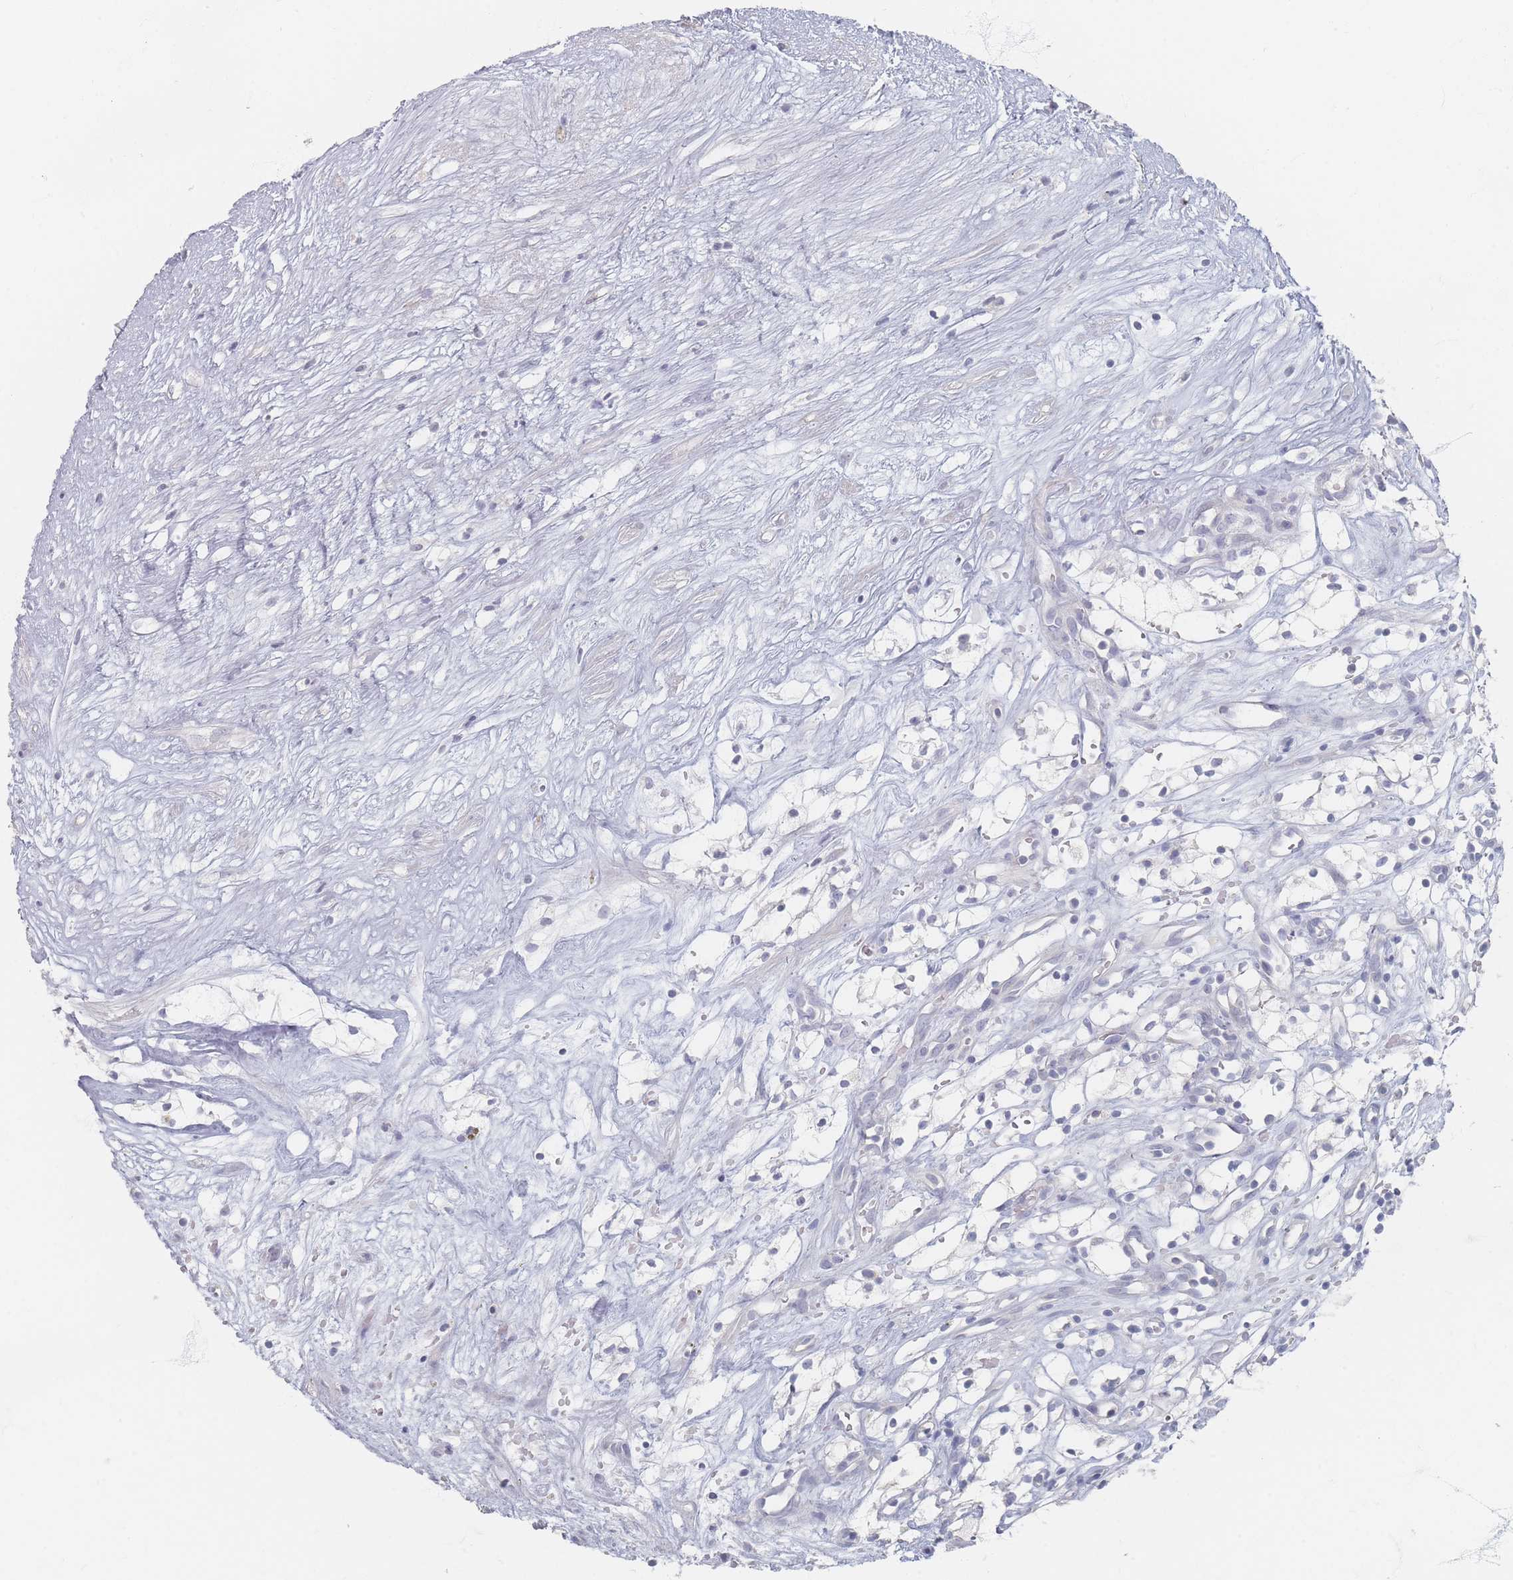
{"staining": {"intensity": "negative", "quantity": "none", "location": "none"}, "tissue": "renal cancer", "cell_type": "Tumor cells", "image_type": "cancer", "snomed": [{"axis": "morphology", "description": "Adenocarcinoma, NOS"}, {"axis": "topography", "description": "Kidney"}], "caption": "High power microscopy micrograph of an immunohistochemistry micrograph of renal cancer (adenocarcinoma), revealing no significant staining in tumor cells.", "gene": "CD37", "patient": {"sex": "male", "age": 59}}